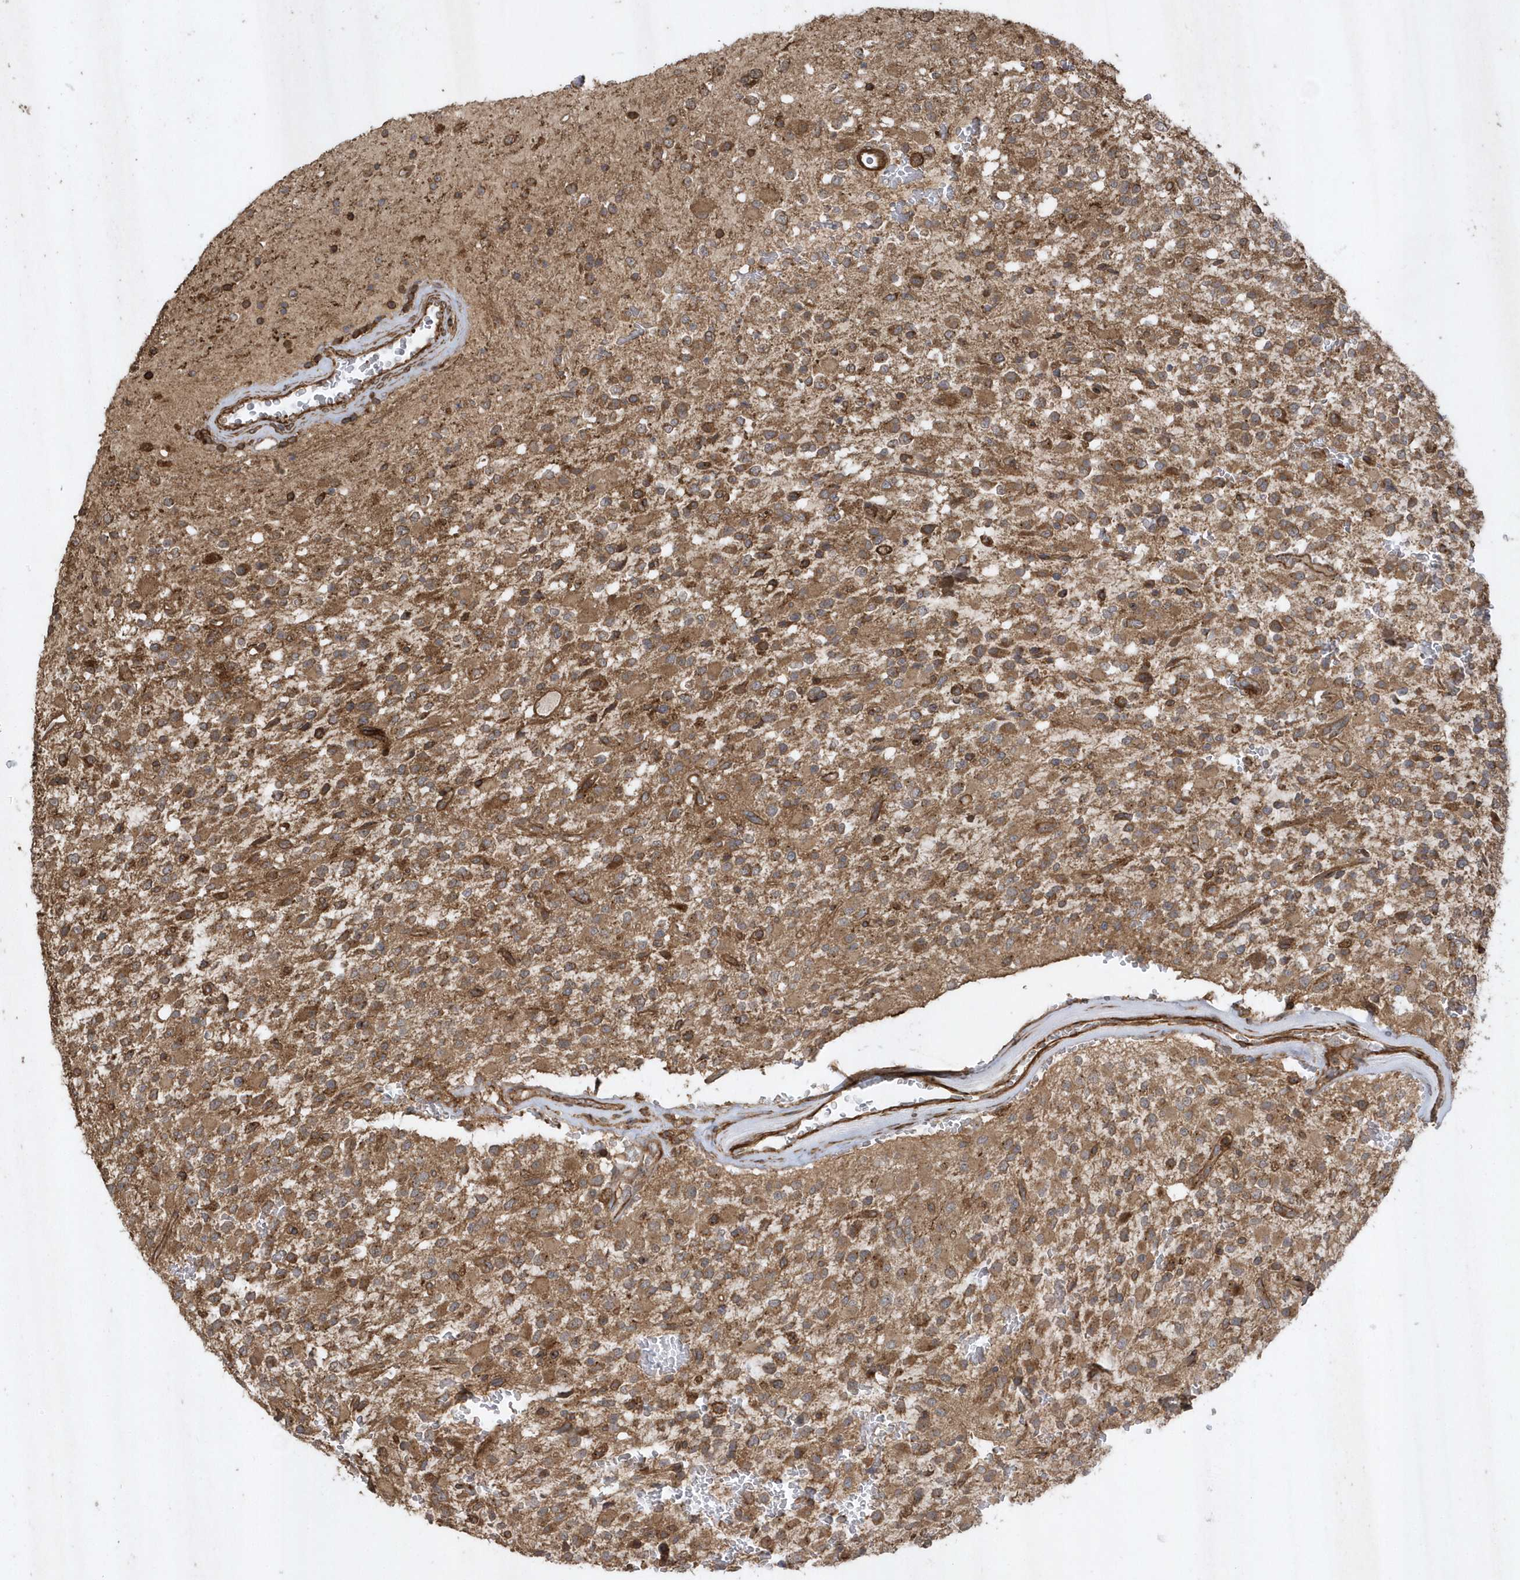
{"staining": {"intensity": "moderate", "quantity": ">75%", "location": "cytoplasmic/membranous"}, "tissue": "glioma", "cell_type": "Tumor cells", "image_type": "cancer", "snomed": [{"axis": "morphology", "description": "Glioma, malignant, High grade"}, {"axis": "topography", "description": "Brain"}], "caption": "Immunohistochemistry of human glioma demonstrates medium levels of moderate cytoplasmic/membranous positivity in about >75% of tumor cells. (brown staining indicates protein expression, while blue staining denotes nuclei).", "gene": "SENP8", "patient": {"sex": "male", "age": 34}}